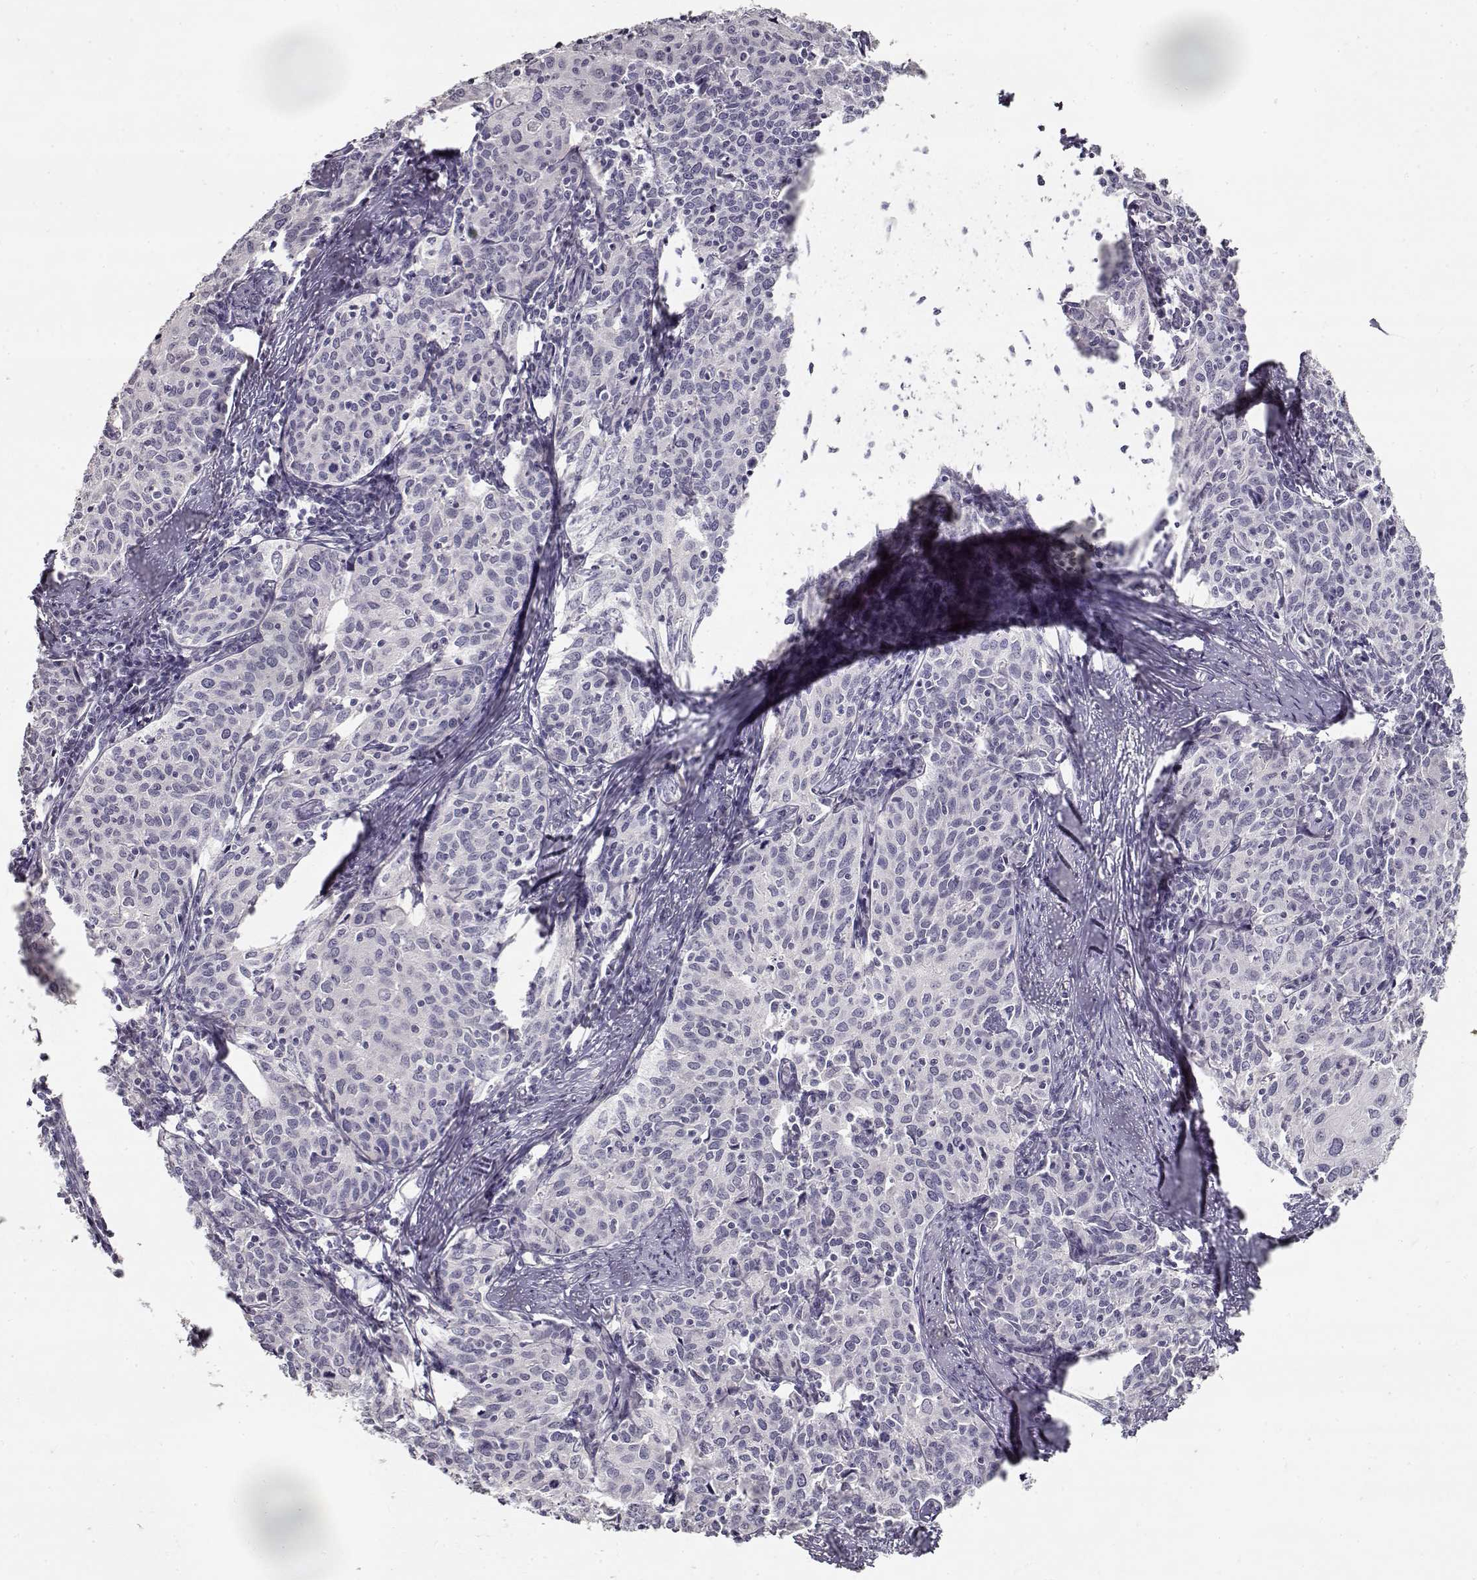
{"staining": {"intensity": "negative", "quantity": "none", "location": "none"}, "tissue": "cervical cancer", "cell_type": "Tumor cells", "image_type": "cancer", "snomed": [{"axis": "morphology", "description": "Squamous cell carcinoma, NOS"}, {"axis": "topography", "description": "Cervix"}], "caption": "Immunohistochemistry (IHC) histopathology image of cervical cancer stained for a protein (brown), which demonstrates no expression in tumor cells. (Stains: DAB IHC with hematoxylin counter stain, Microscopy: brightfield microscopy at high magnification).", "gene": "TPH2", "patient": {"sex": "female", "age": 62}}